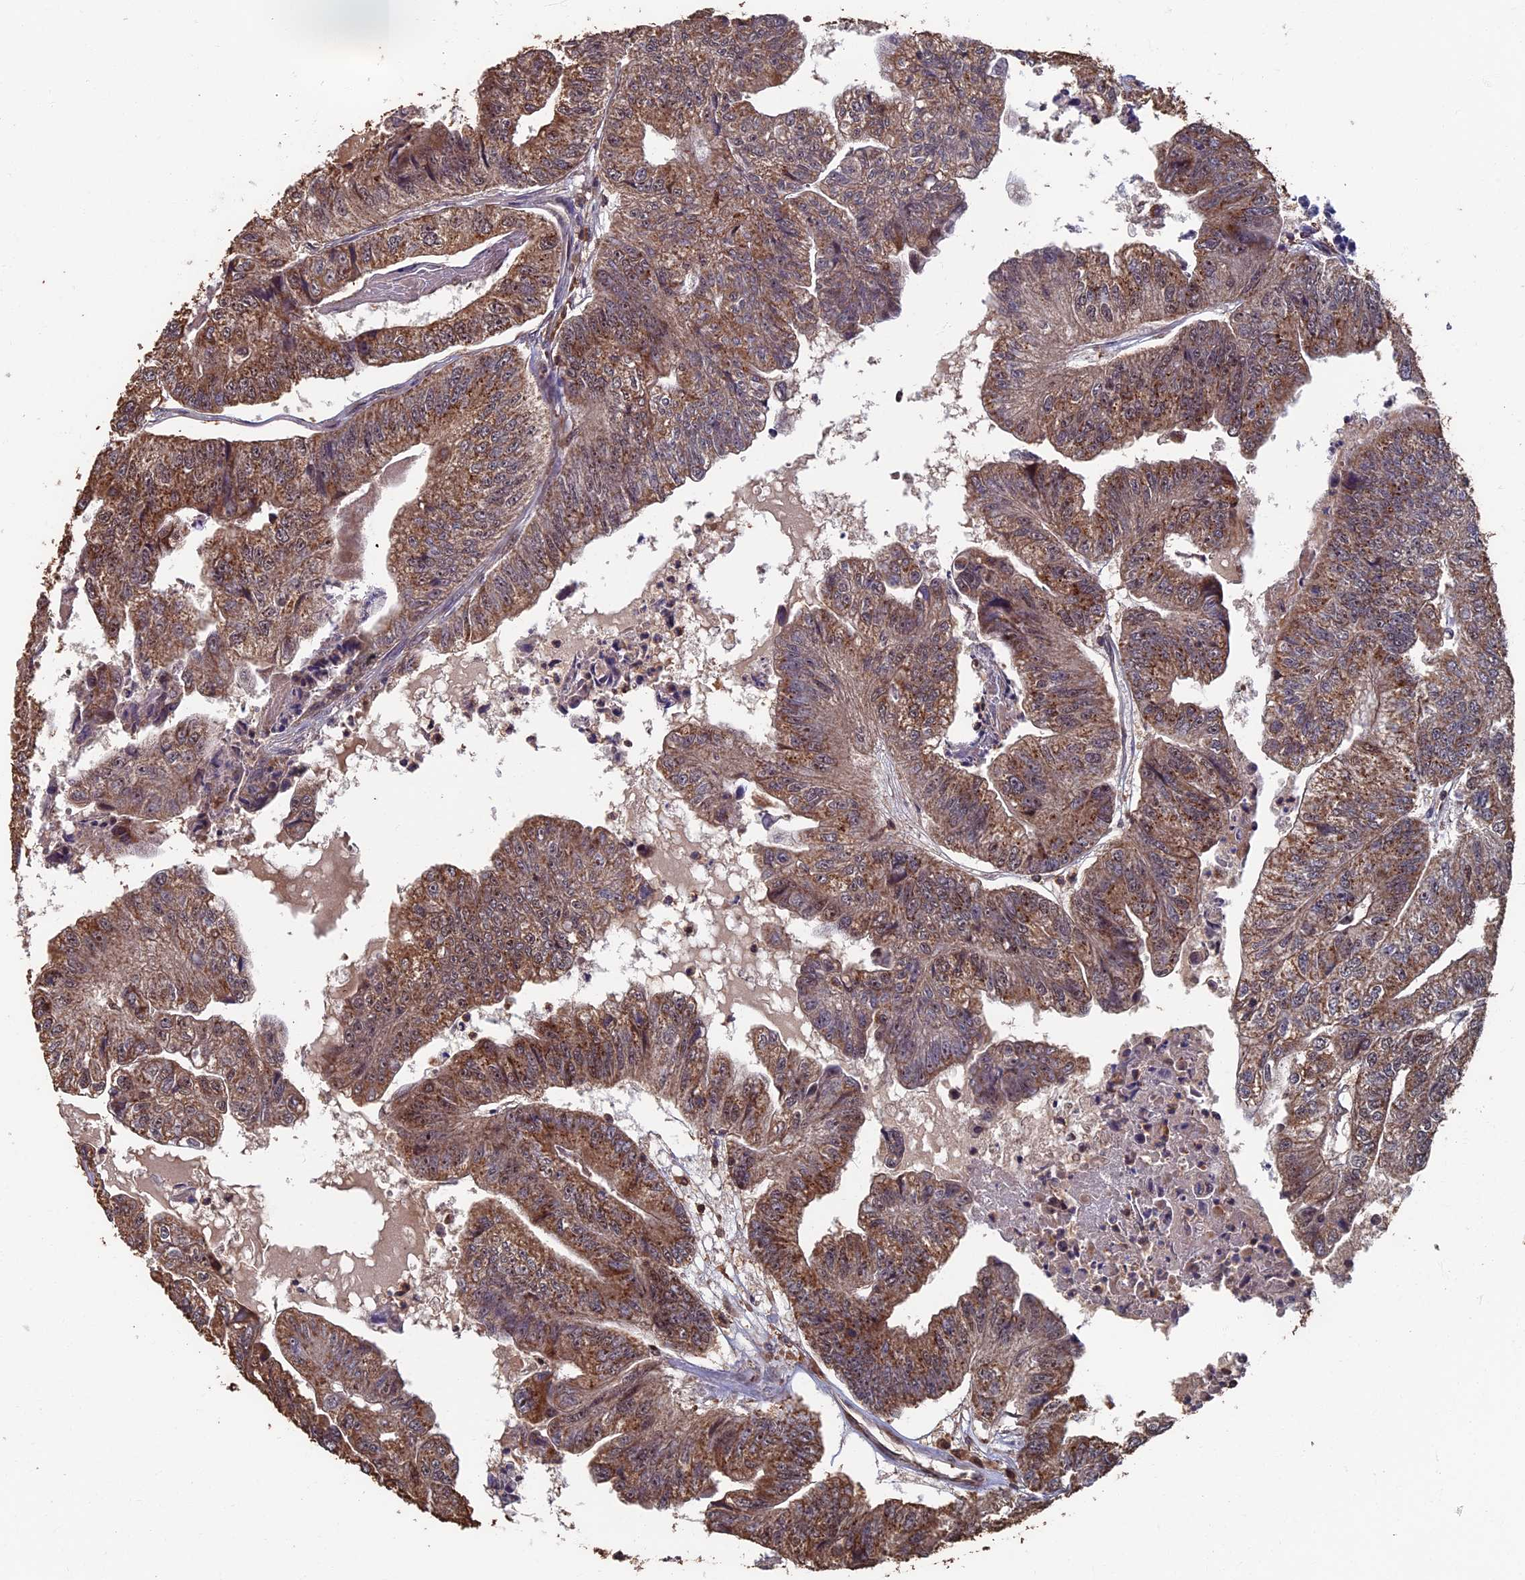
{"staining": {"intensity": "moderate", "quantity": ">75%", "location": "cytoplasmic/membranous"}, "tissue": "colorectal cancer", "cell_type": "Tumor cells", "image_type": "cancer", "snomed": [{"axis": "morphology", "description": "Adenocarcinoma, NOS"}, {"axis": "topography", "description": "Colon"}], "caption": "Colorectal cancer was stained to show a protein in brown. There is medium levels of moderate cytoplasmic/membranous staining in about >75% of tumor cells. (DAB (3,3'-diaminobenzidine) IHC, brown staining for protein, blue staining for nuclei).", "gene": "RASGRF1", "patient": {"sex": "female", "age": 67}}